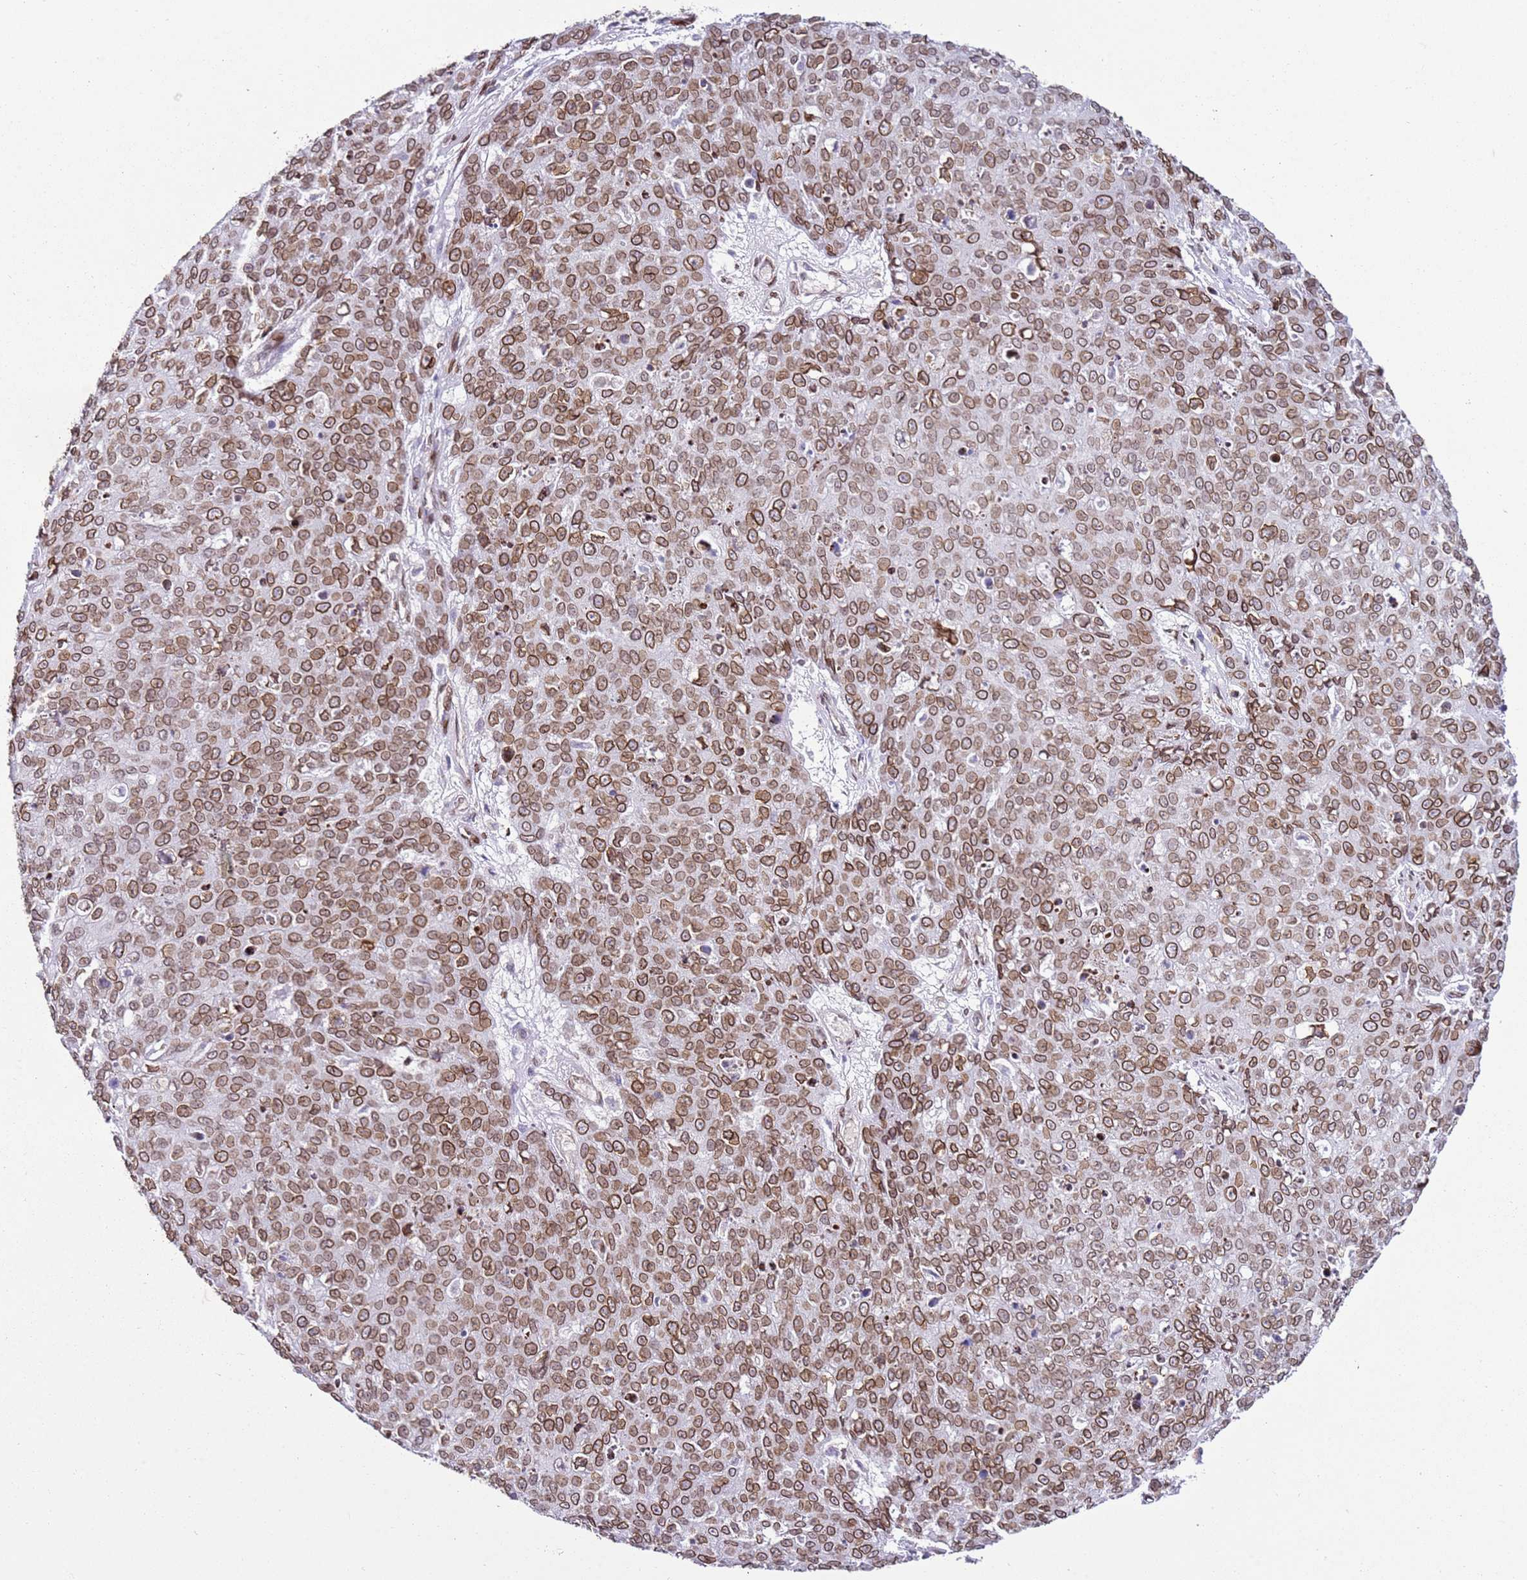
{"staining": {"intensity": "moderate", "quantity": ">75%", "location": "cytoplasmic/membranous,nuclear"}, "tissue": "skin cancer", "cell_type": "Tumor cells", "image_type": "cancer", "snomed": [{"axis": "morphology", "description": "Squamous cell carcinoma, NOS"}, {"axis": "topography", "description": "Skin"}], "caption": "Immunohistochemical staining of human skin squamous cell carcinoma reveals medium levels of moderate cytoplasmic/membranous and nuclear staining in about >75% of tumor cells.", "gene": "POU6F1", "patient": {"sex": "male", "age": 71}}